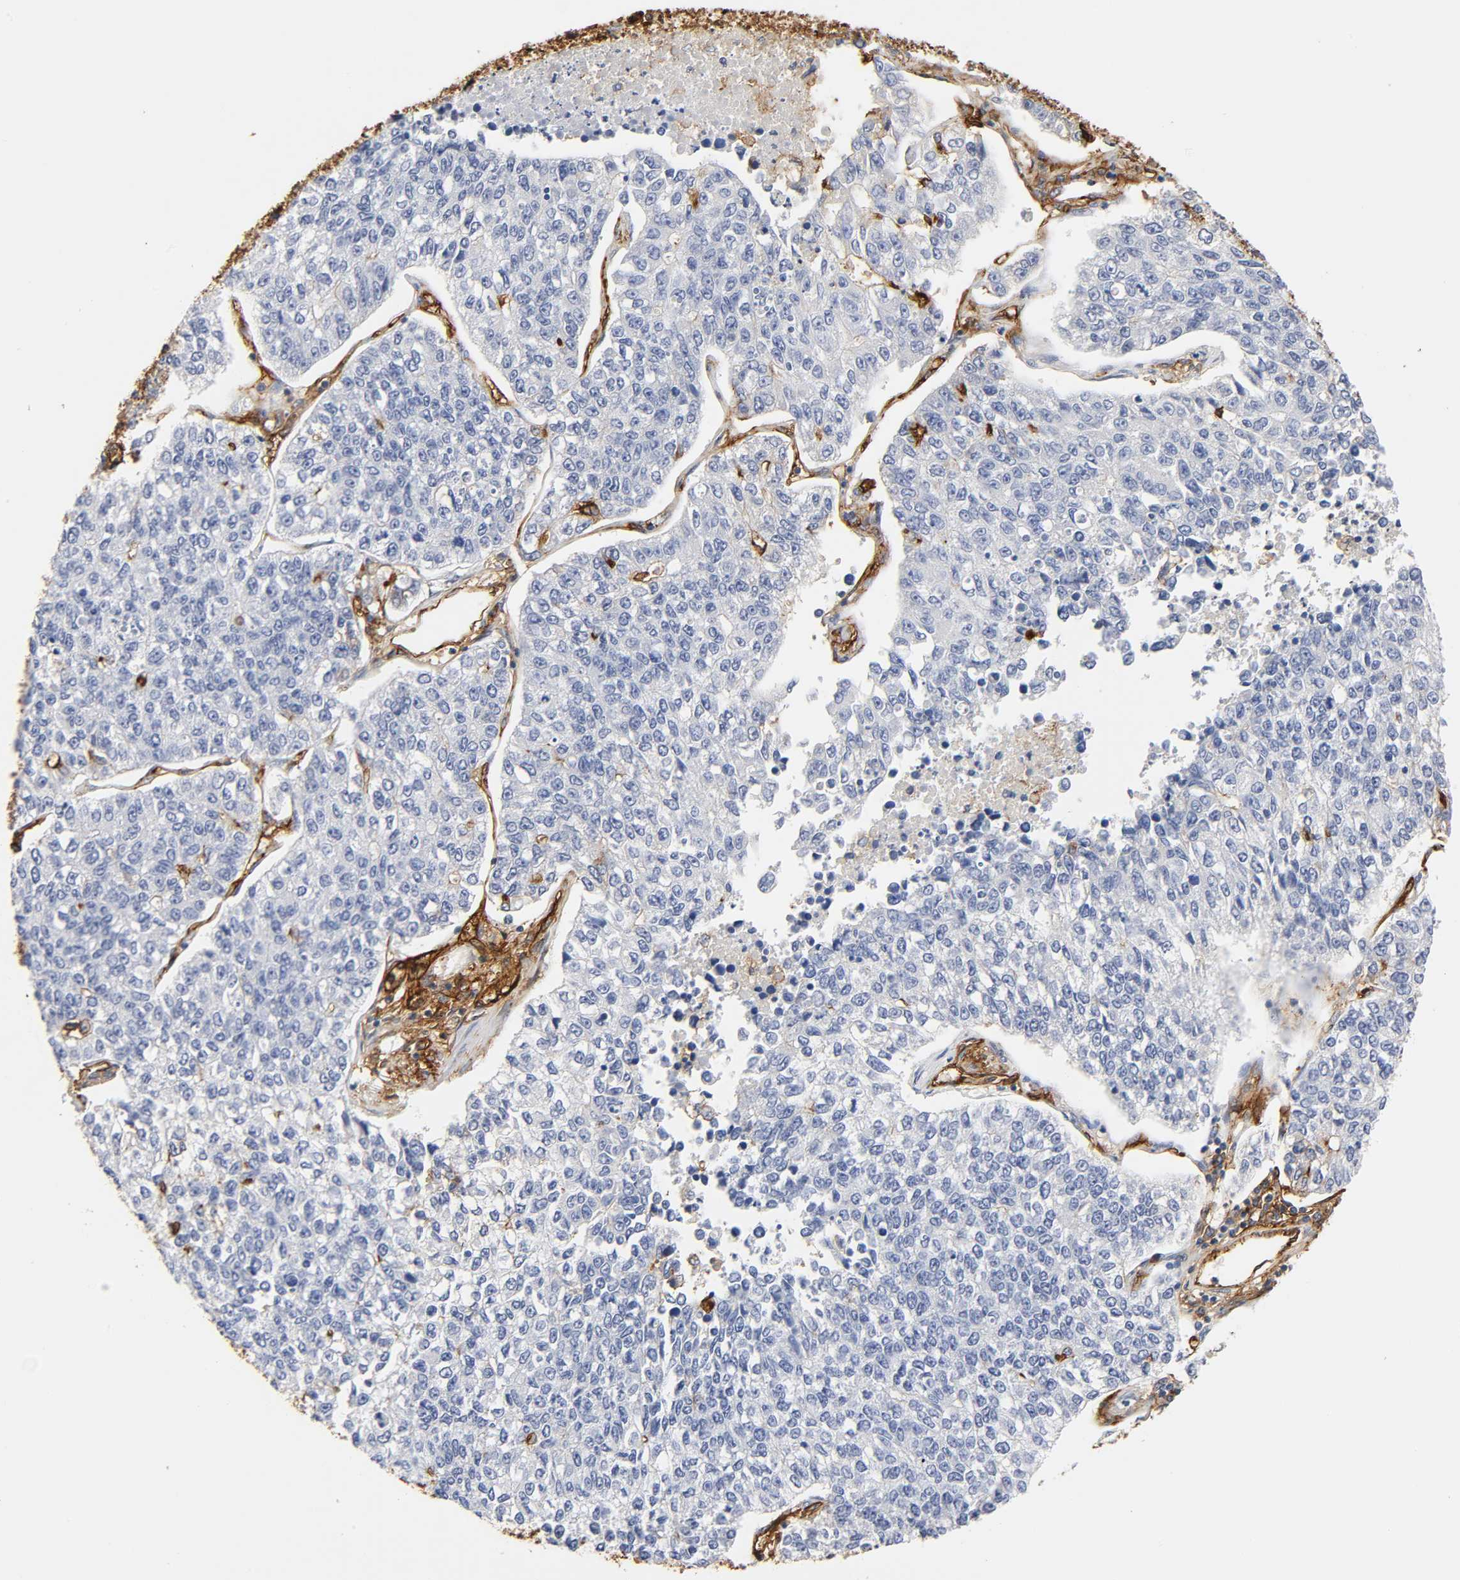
{"staining": {"intensity": "negative", "quantity": "none", "location": "none"}, "tissue": "lung cancer", "cell_type": "Tumor cells", "image_type": "cancer", "snomed": [{"axis": "morphology", "description": "Adenocarcinoma, NOS"}, {"axis": "topography", "description": "Lung"}], "caption": "The photomicrograph exhibits no staining of tumor cells in lung adenocarcinoma.", "gene": "ICAM1", "patient": {"sex": "male", "age": 49}}